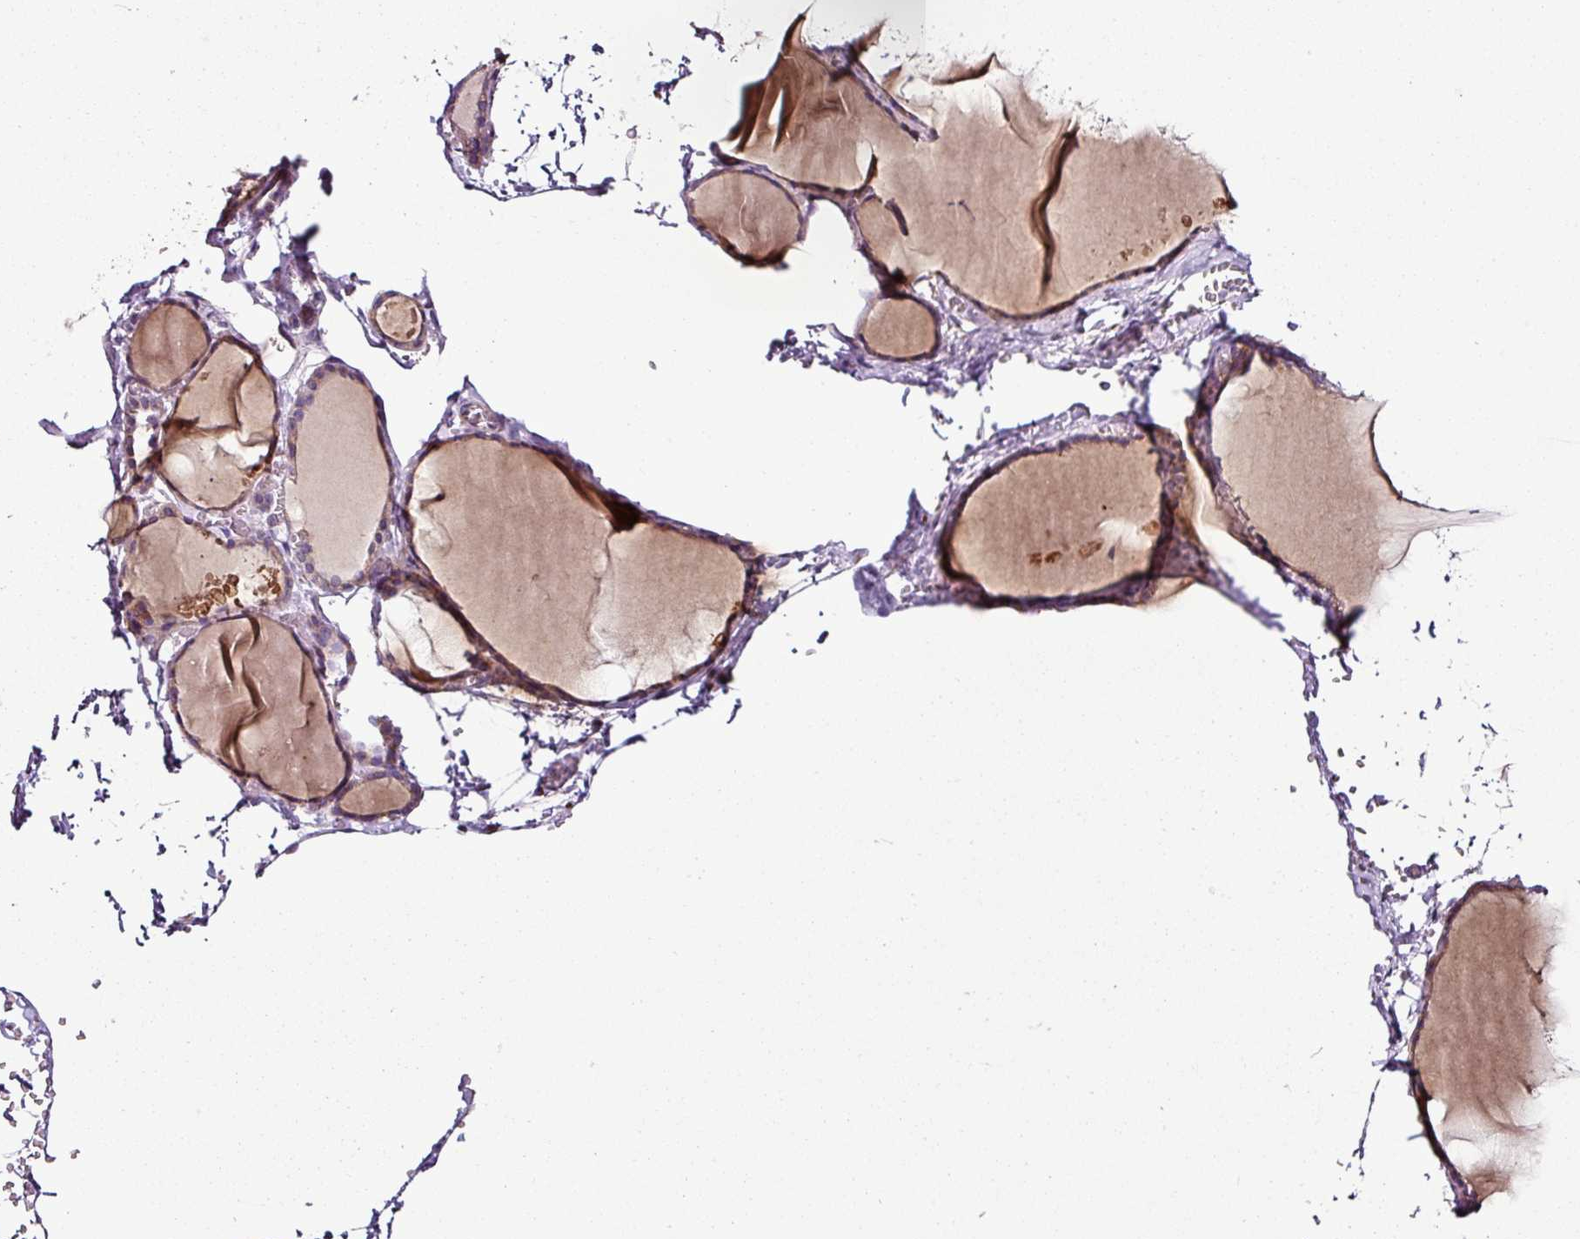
{"staining": {"intensity": "moderate", "quantity": "25%-75%", "location": "cytoplasmic/membranous"}, "tissue": "thyroid gland", "cell_type": "Glandular cells", "image_type": "normal", "snomed": [{"axis": "morphology", "description": "Normal tissue, NOS"}, {"axis": "topography", "description": "Thyroid gland"}], "caption": "Immunohistochemical staining of normal thyroid gland displays 25%-75% levels of moderate cytoplasmic/membranous protein expression in approximately 25%-75% of glandular cells.", "gene": "DPAGT1", "patient": {"sex": "female", "age": 49}}